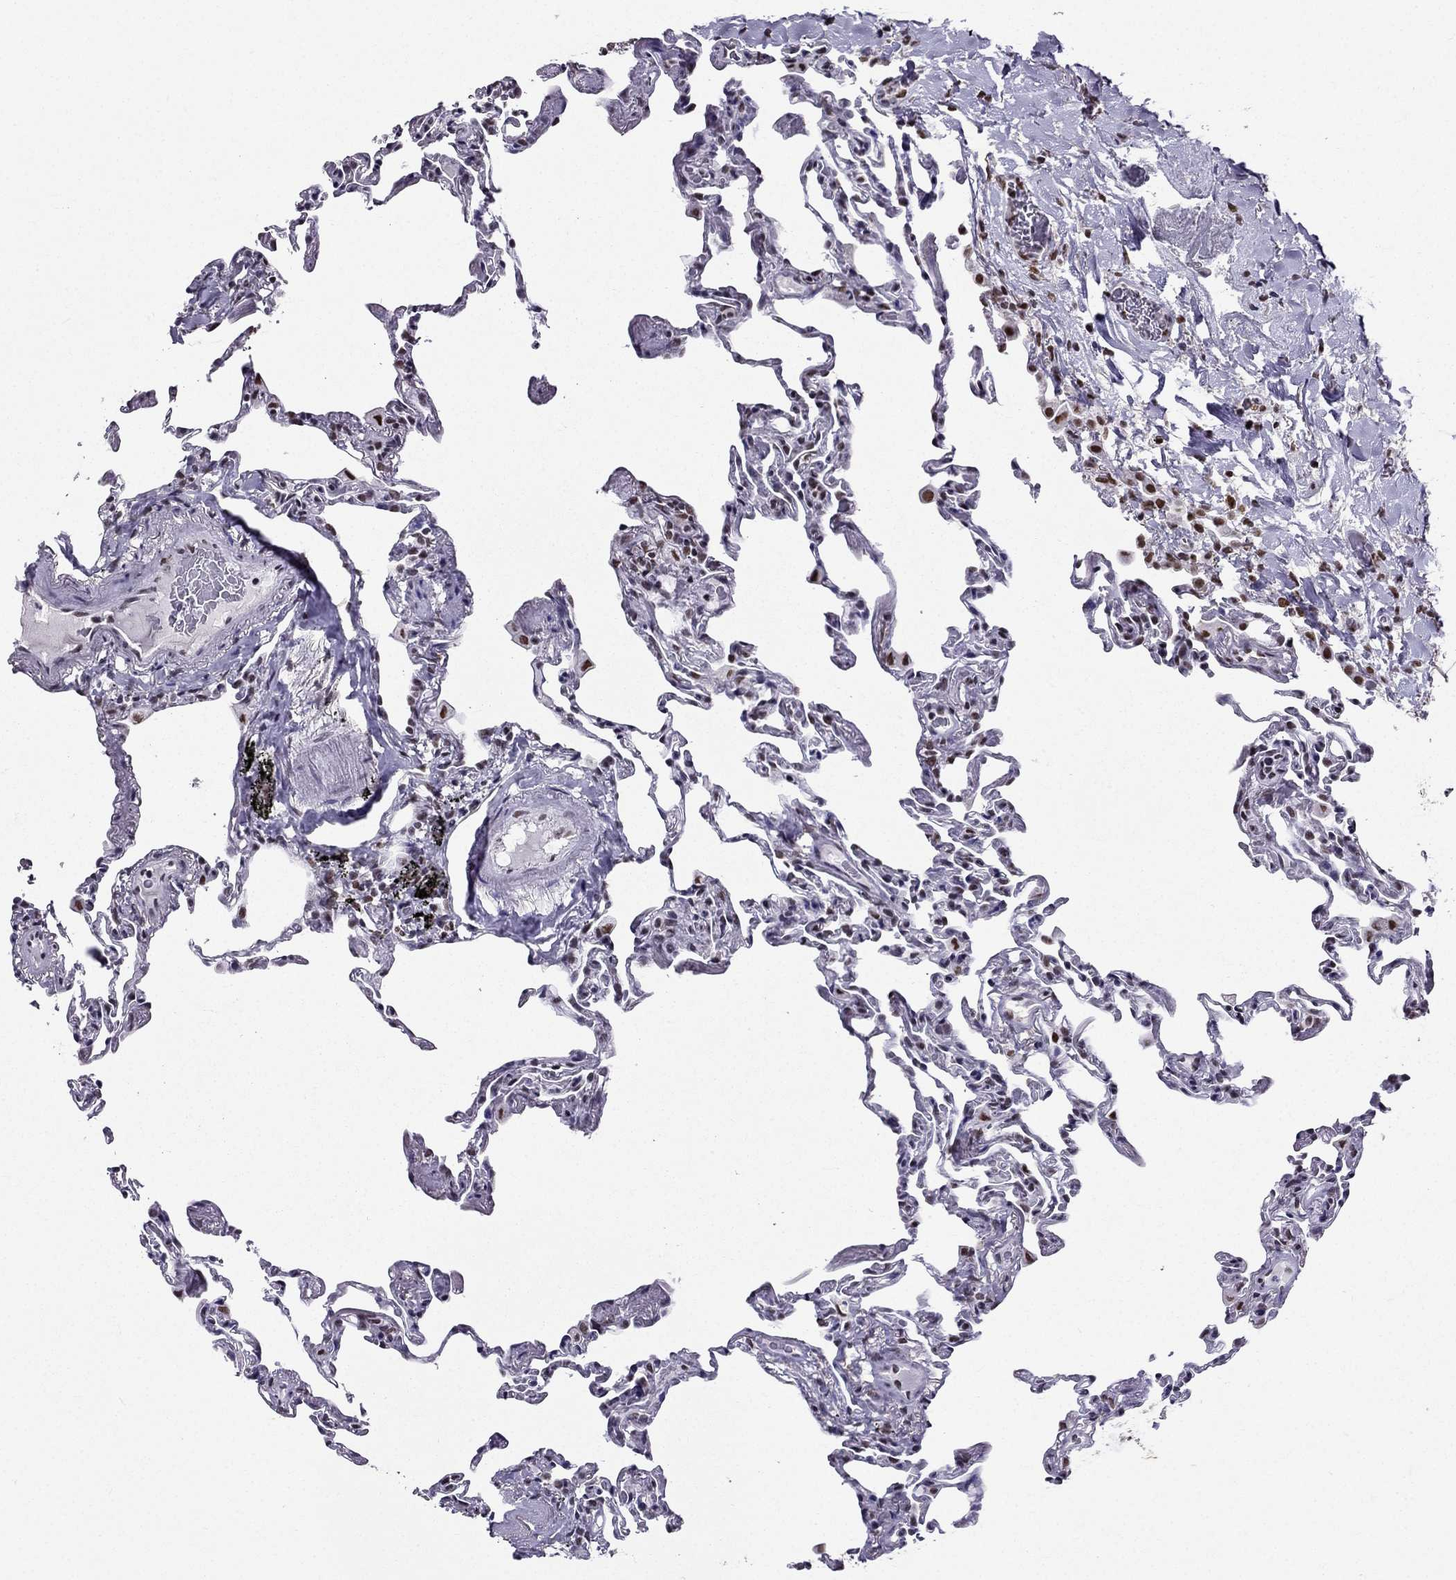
{"staining": {"intensity": "weak", "quantity": "<25%", "location": "nuclear"}, "tissue": "lung", "cell_type": "Alveolar cells", "image_type": "normal", "snomed": [{"axis": "morphology", "description": "Normal tissue, NOS"}, {"axis": "topography", "description": "Lung"}], "caption": "This is a histopathology image of IHC staining of unremarkable lung, which shows no staining in alveolar cells. (DAB immunohistochemistry (IHC) visualized using brightfield microscopy, high magnification).", "gene": "ZNF420", "patient": {"sex": "female", "age": 57}}